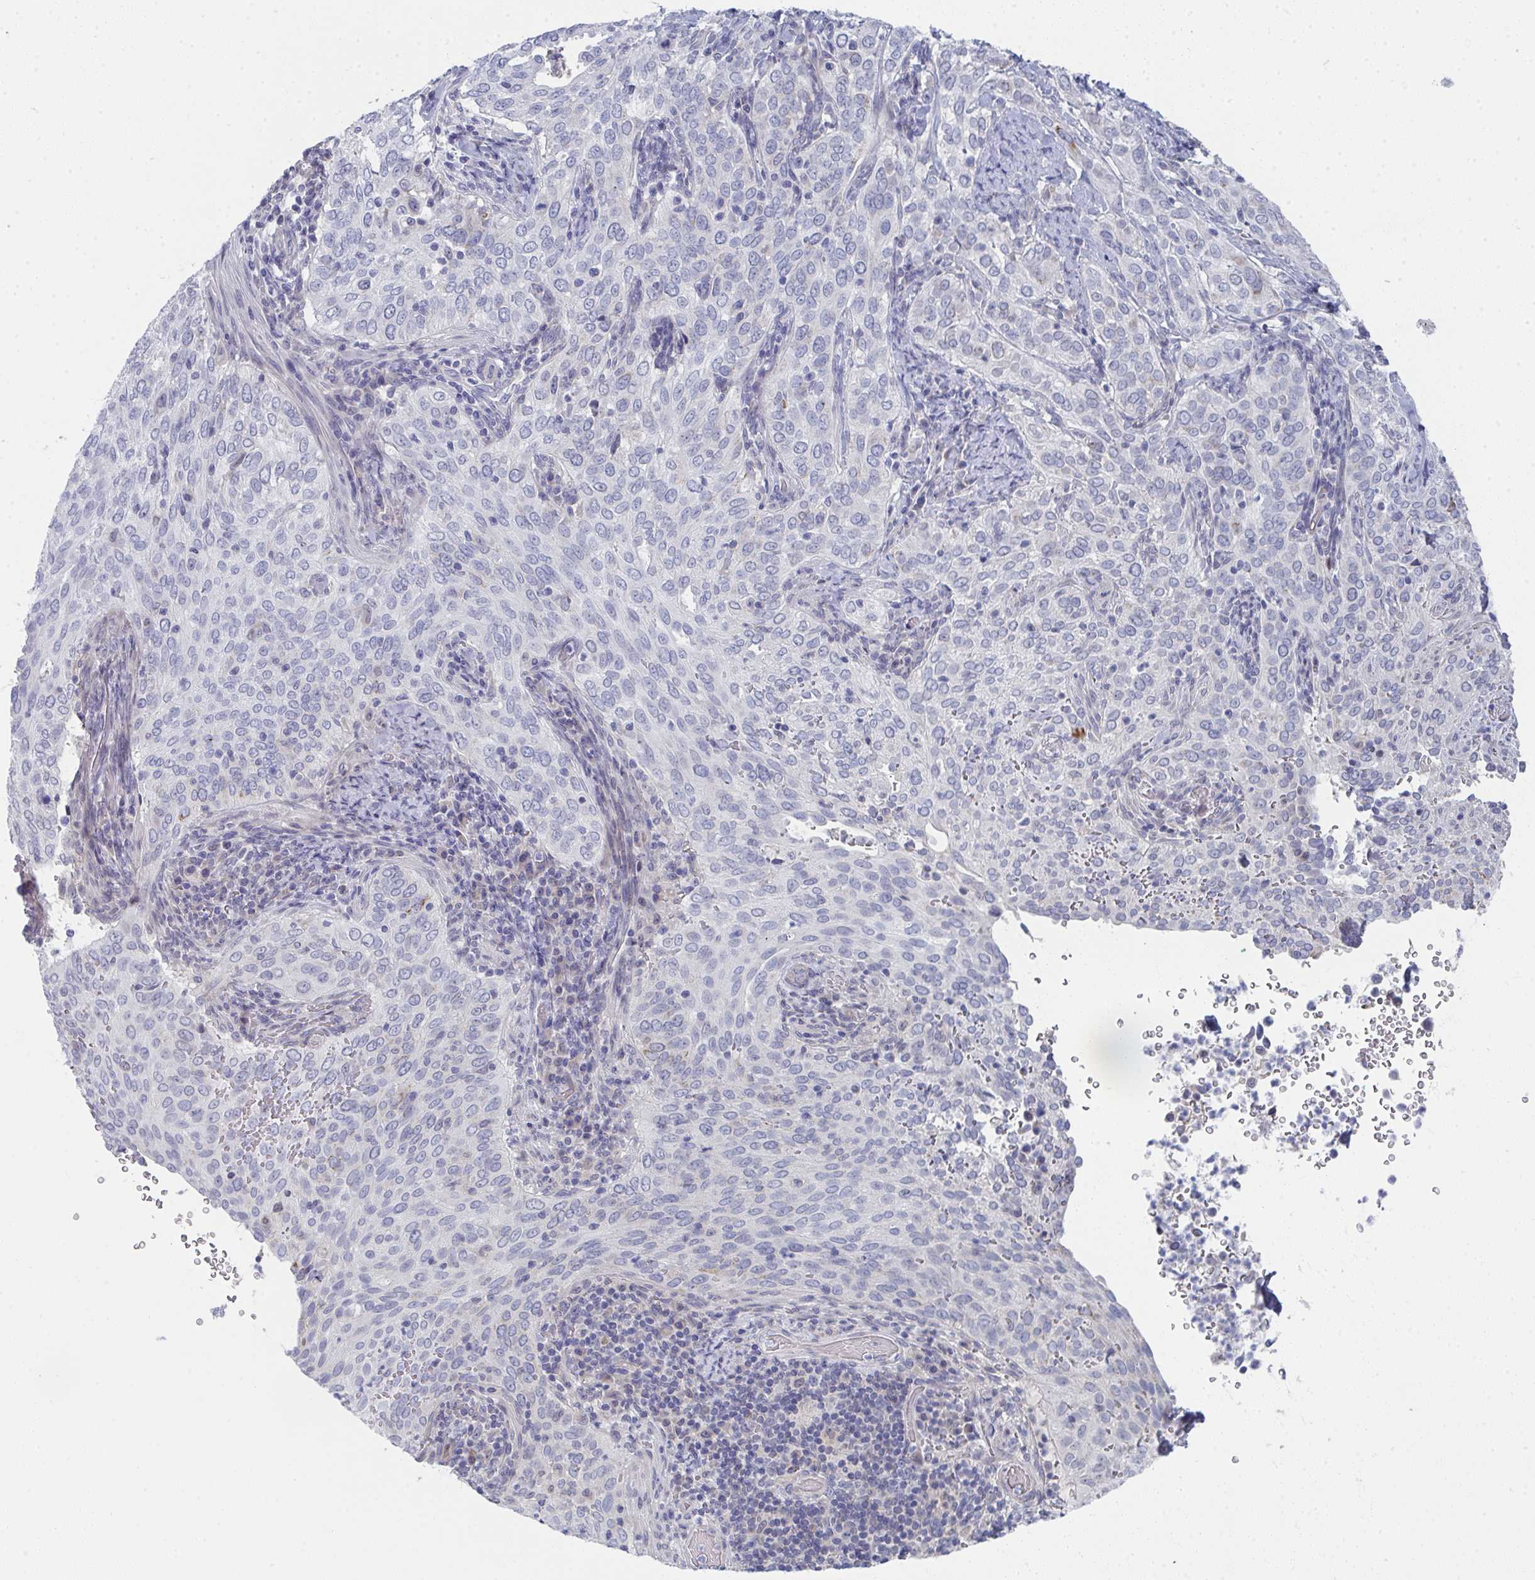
{"staining": {"intensity": "negative", "quantity": "none", "location": "none"}, "tissue": "cervical cancer", "cell_type": "Tumor cells", "image_type": "cancer", "snomed": [{"axis": "morphology", "description": "Squamous cell carcinoma, NOS"}, {"axis": "topography", "description": "Cervix"}], "caption": "Immunohistochemistry image of human cervical cancer stained for a protein (brown), which exhibits no staining in tumor cells.", "gene": "VWDE", "patient": {"sex": "female", "age": 38}}